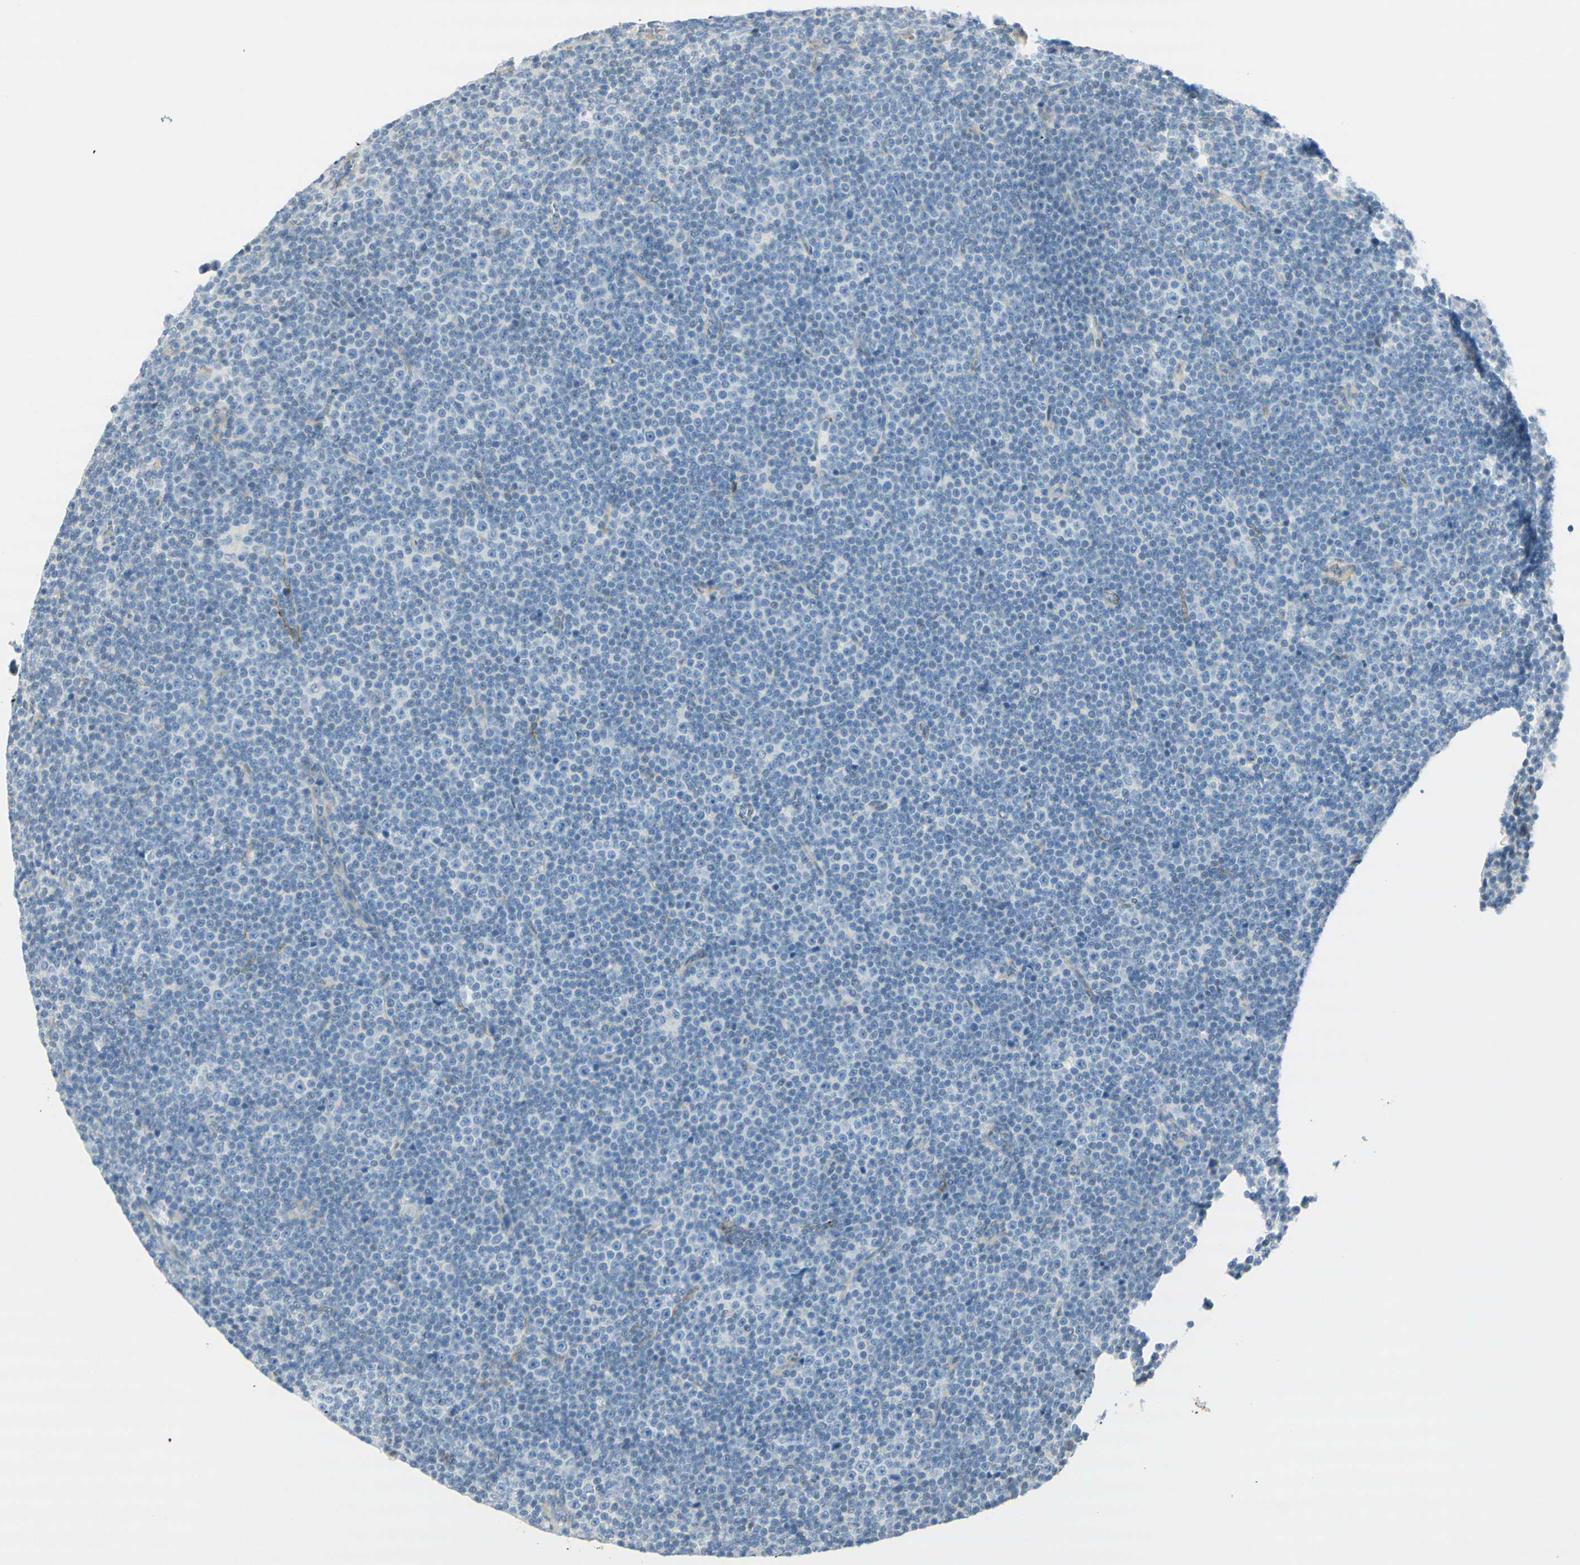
{"staining": {"intensity": "negative", "quantity": "none", "location": "none"}, "tissue": "lymphoma", "cell_type": "Tumor cells", "image_type": "cancer", "snomed": [{"axis": "morphology", "description": "Malignant lymphoma, non-Hodgkin's type, Low grade"}, {"axis": "topography", "description": "Lymph node"}], "caption": "Immunohistochemical staining of malignant lymphoma, non-Hodgkin's type (low-grade) shows no significant staining in tumor cells.", "gene": "MAP1B", "patient": {"sex": "female", "age": 67}}